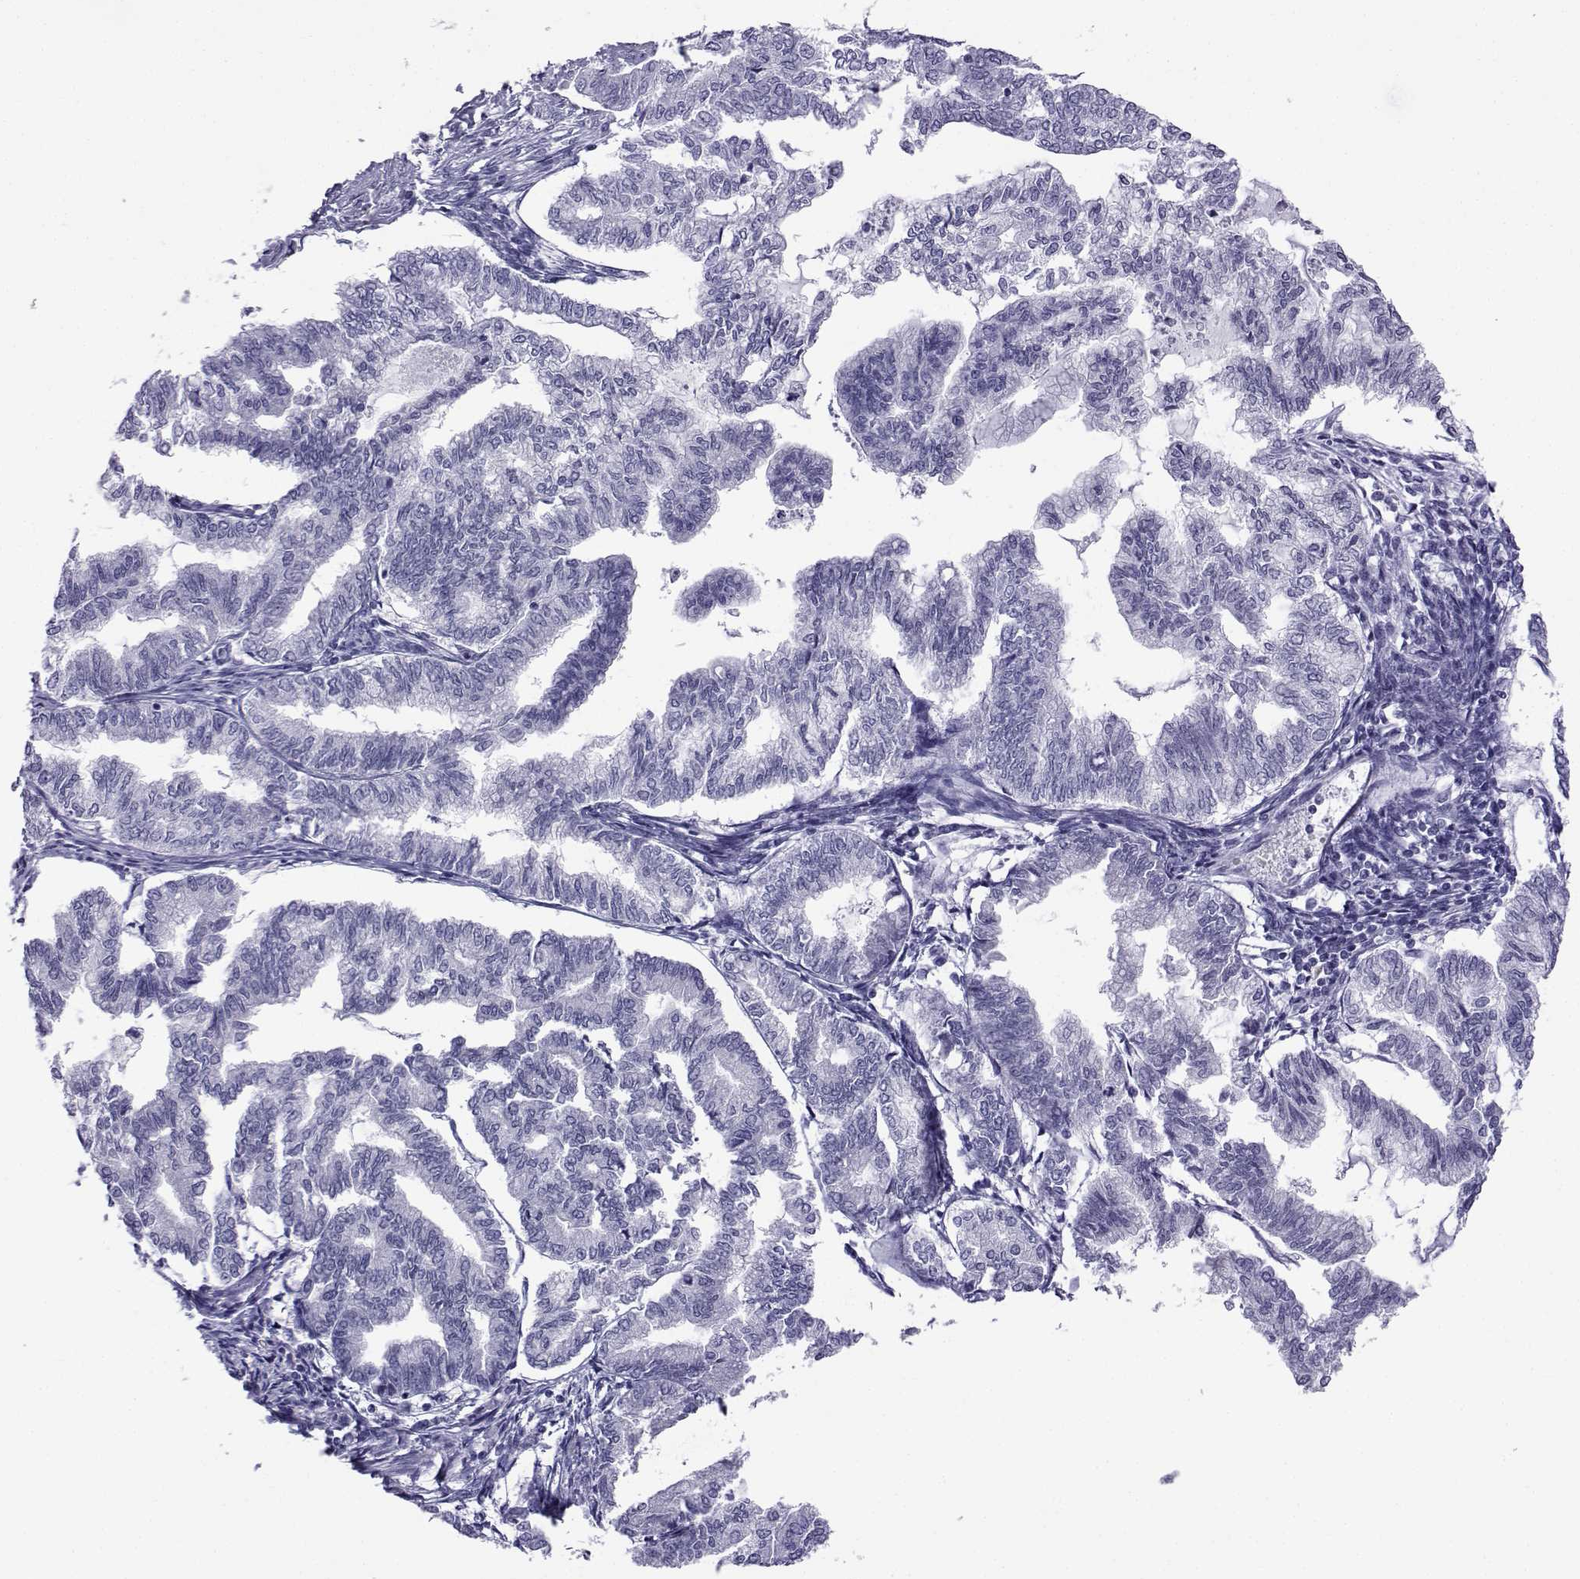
{"staining": {"intensity": "negative", "quantity": "none", "location": "none"}, "tissue": "endometrial cancer", "cell_type": "Tumor cells", "image_type": "cancer", "snomed": [{"axis": "morphology", "description": "Adenocarcinoma, NOS"}, {"axis": "topography", "description": "Endometrium"}], "caption": "Endometrial adenocarcinoma was stained to show a protein in brown. There is no significant positivity in tumor cells.", "gene": "ACTL7A", "patient": {"sex": "female", "age": 79}}